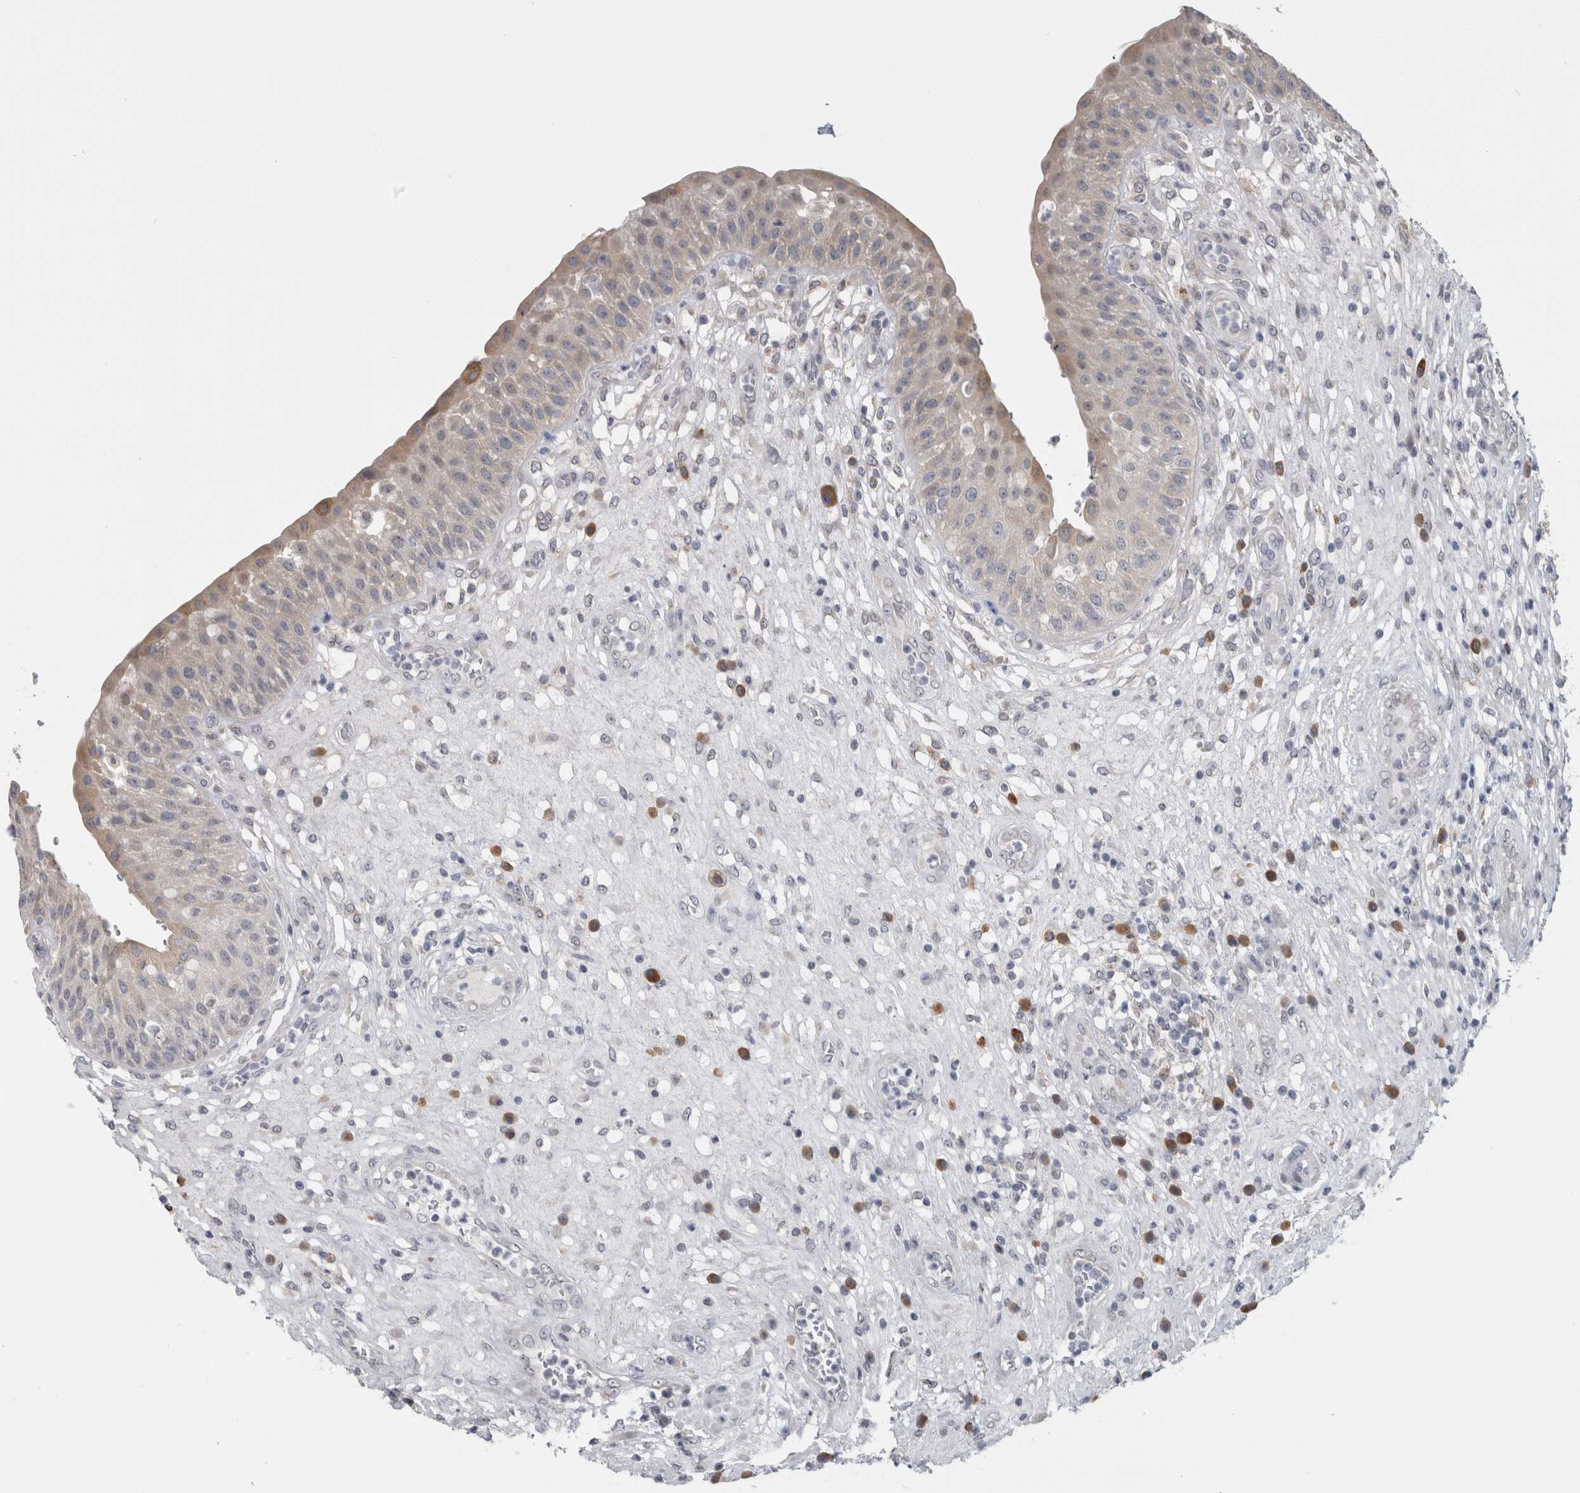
{"staining": {"intensity": "weak", "quantity": "<25%", "location": "cytoplasmic/membranous"}, "tissue": "urinary bladder", "cell_type": "Urothelial cells", "image_type": "normal", "snomed": [{"axis": "morphology", "description": "Normal tissue, NOS"}, {"axis": "topography", "description": "Urinary bladder"}], "caption": "Immunohistochemical staining of unremarkable human urinary bladder shows no significant positivity in urothelial cells.", "gene": "TMEM242", "patient": {"sex": "female", "age": 62}}